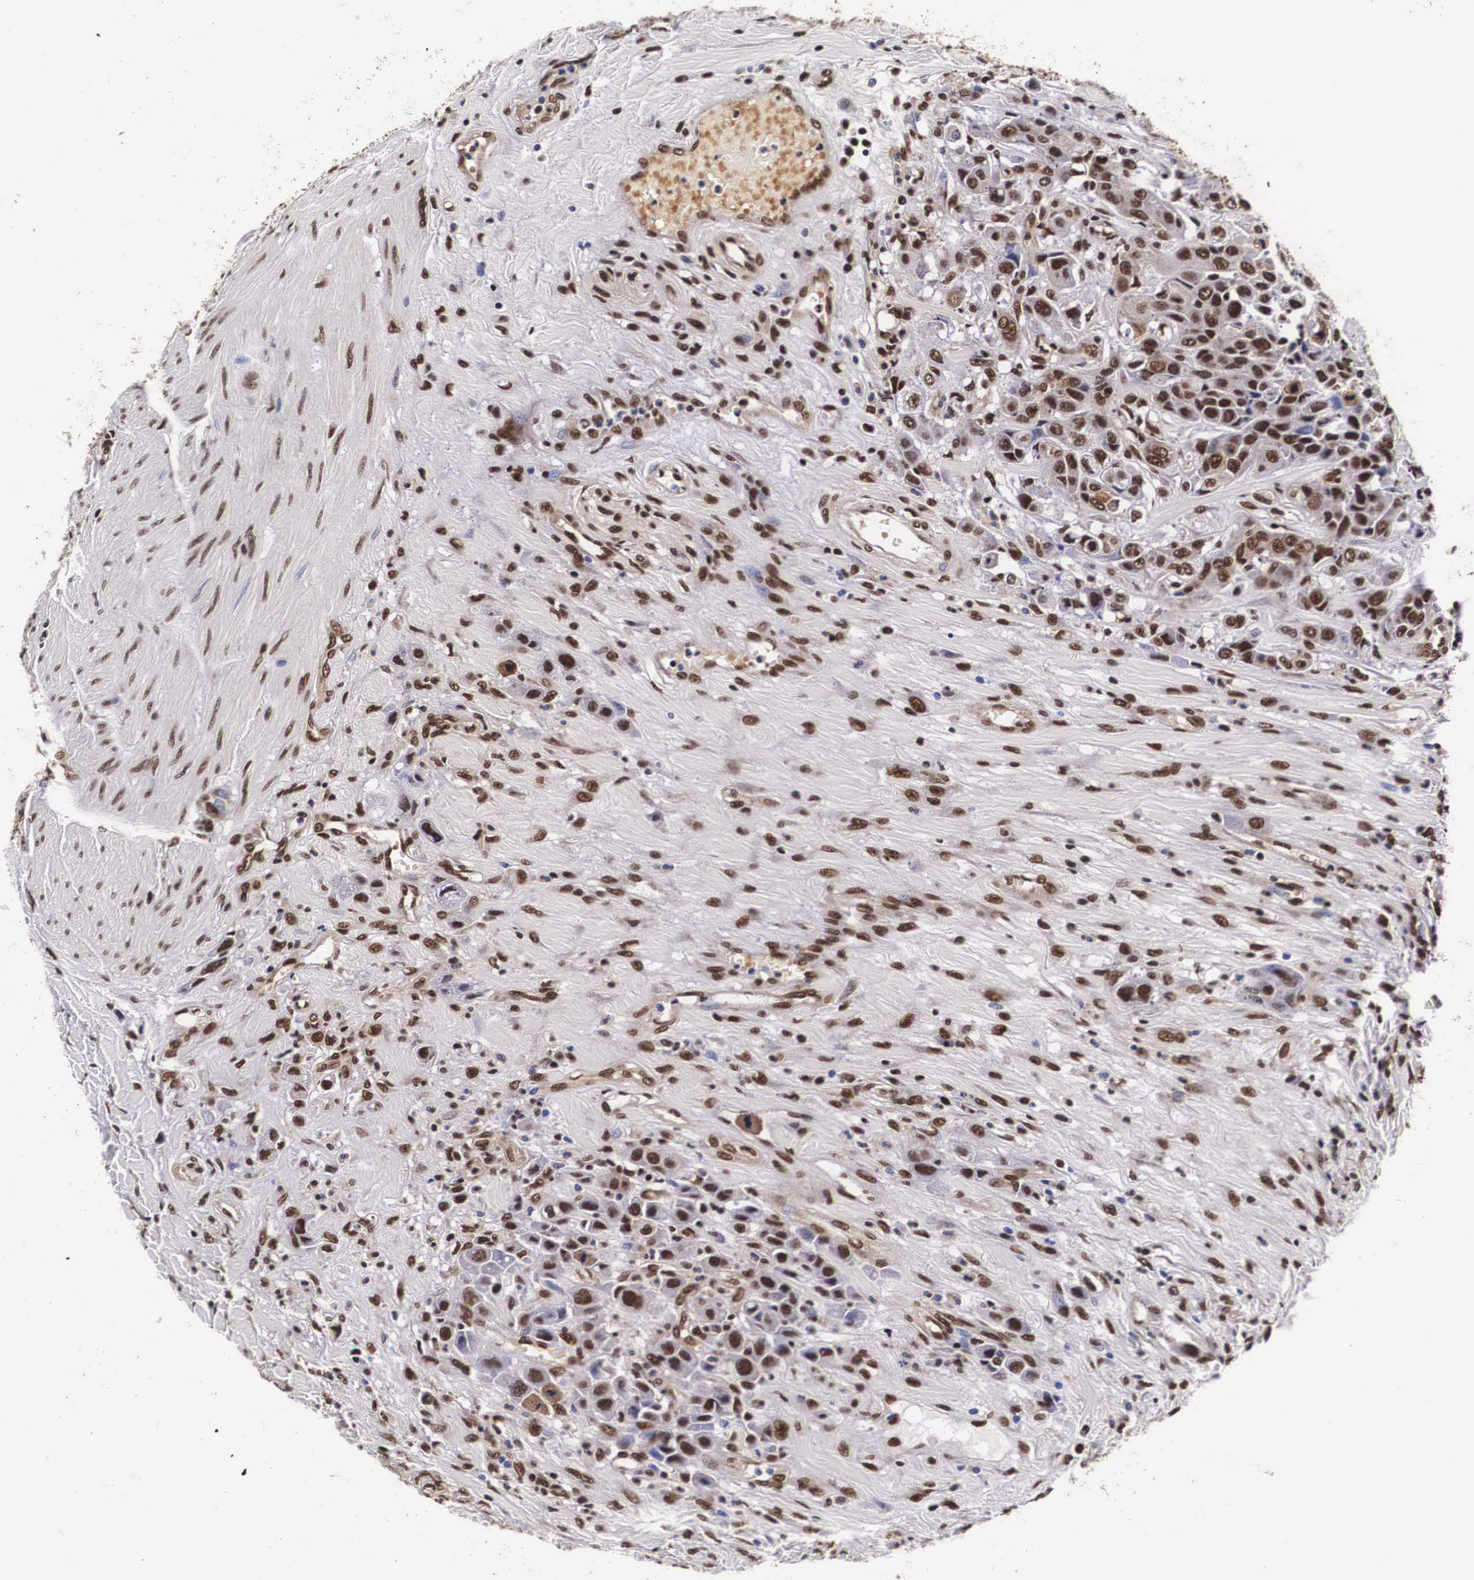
{"staining": {"intensity": "moderate", "quantity": ">75%", "location": "nuclear"}, "tissue": "urothelial cancer", "cell_type": "Tumor cells", "image_type": "cancer", "snomed": [{"axis": "morphology", "description": "Urothelial carcinoma, High grade"}, {"axis": "topography", "description": "Urinary bladder"}], "caption": "Human urothelial cancer stained for a protein (brown) demonstrates moderate nuclear positive staining in about >75% of tumor cells.", "gene": "PABPN1", "patient": {"sex": "male", "age": 50}}